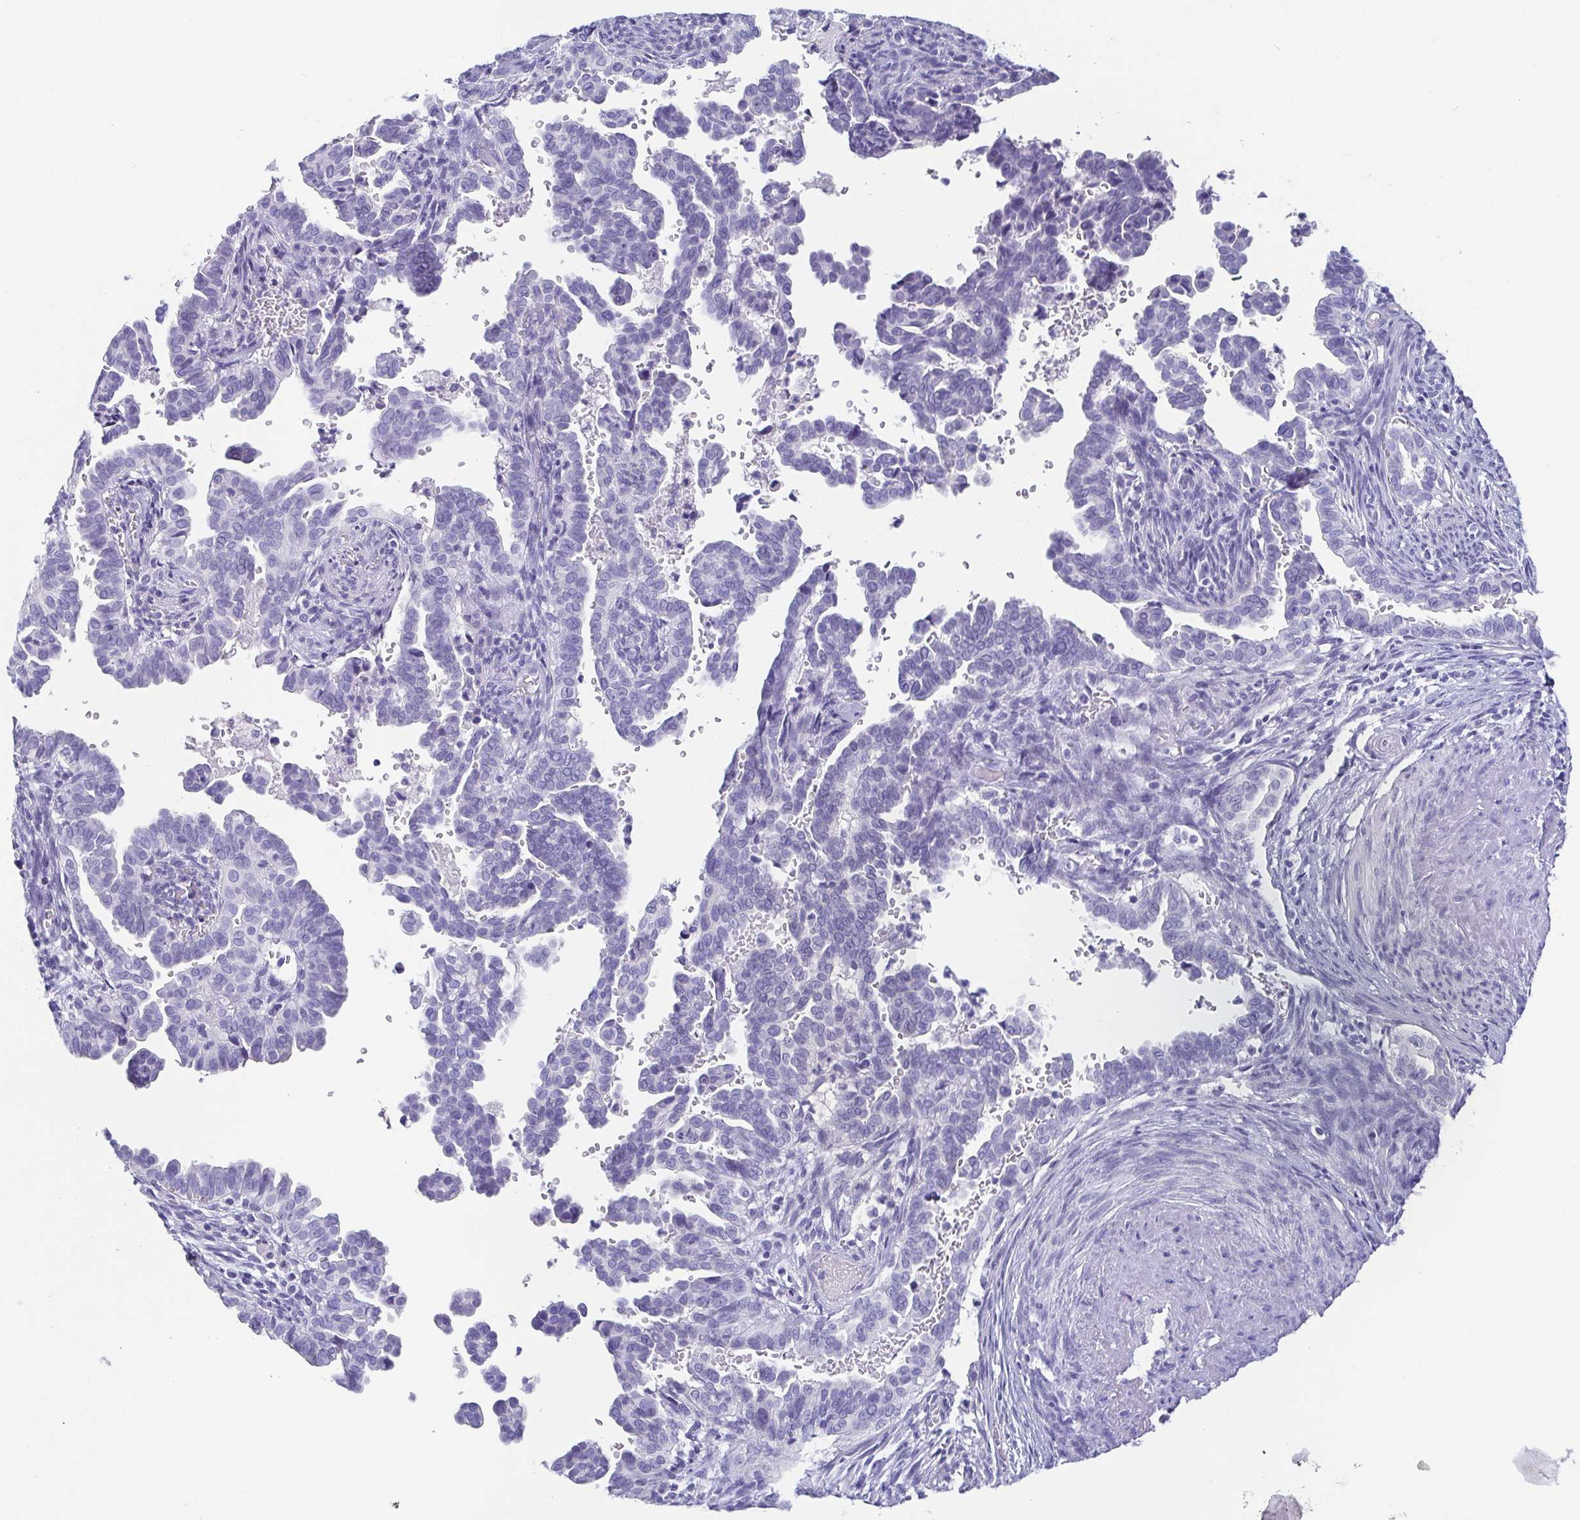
{"staining": {"intensity": "negative", "quantity": "none", "location": "none"}, "tissue": "cervical cancer", "cell_type": "Tumor cells", "image_type": "cancer", "snomed": [{"axis": "morphology", "description": "Adenocarcinoma, NOS"}, {"axis": "morphology", "description": "Adenocarcinoma, Low grade"}, {"axis": "topography", "description": "Cervix"}], "caption": "Immunohistochemistry photomicrograph of human cervical cancer (low-grade adenocarcinoma) stained for a protein (brown), which exhibits no staining in tumor cells.", "gene": "SCGN", "patient": {"sex": "female", "age": 35}}